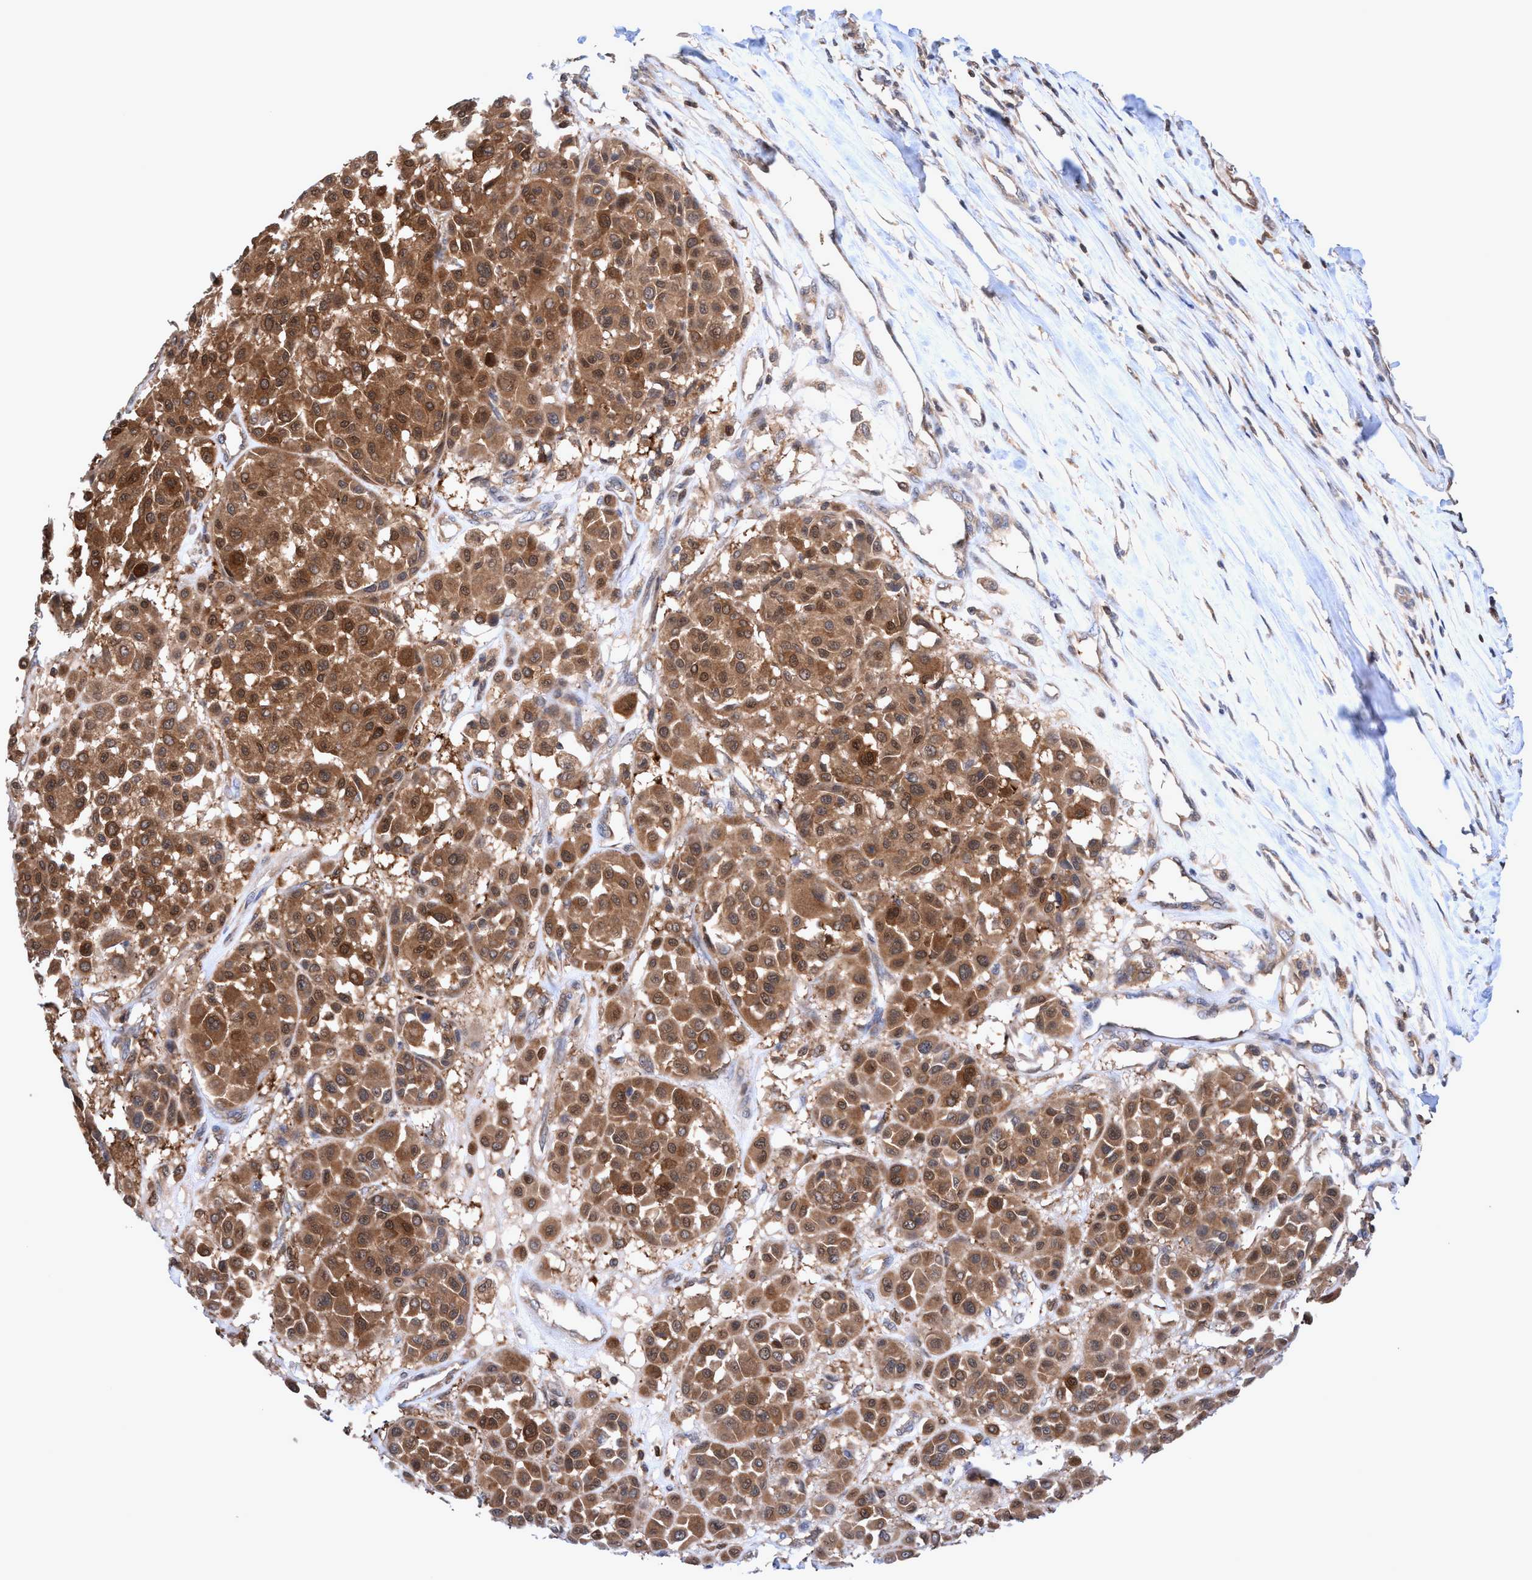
{"staining": {"intensity": "moderate", "quantity": ">75%", "location": "cytoplasmic/membranous"}, "tissue": "melanoma", "cell_type": "Tumor cells", "image_type": "cancer", "snomed": [{"axis": "morphology", "description": "Malignant melanoma, Metastatic site"}, {"axis": "topography", "description": "Soft tissue"}], "caption": "The photomicrograph demonstrates staining of melanoma, revealing moderate cytoplasmic/membranous protein expression (brown color) within tumor cells. (Stains: DAB (3,3'-diaminobenzidine) in brown, nuclei in blue, Microscopy: brightfield microscopy at high magnification).", "gene": "GLOD4", "patient": {"sex": "male", "age": 41}}